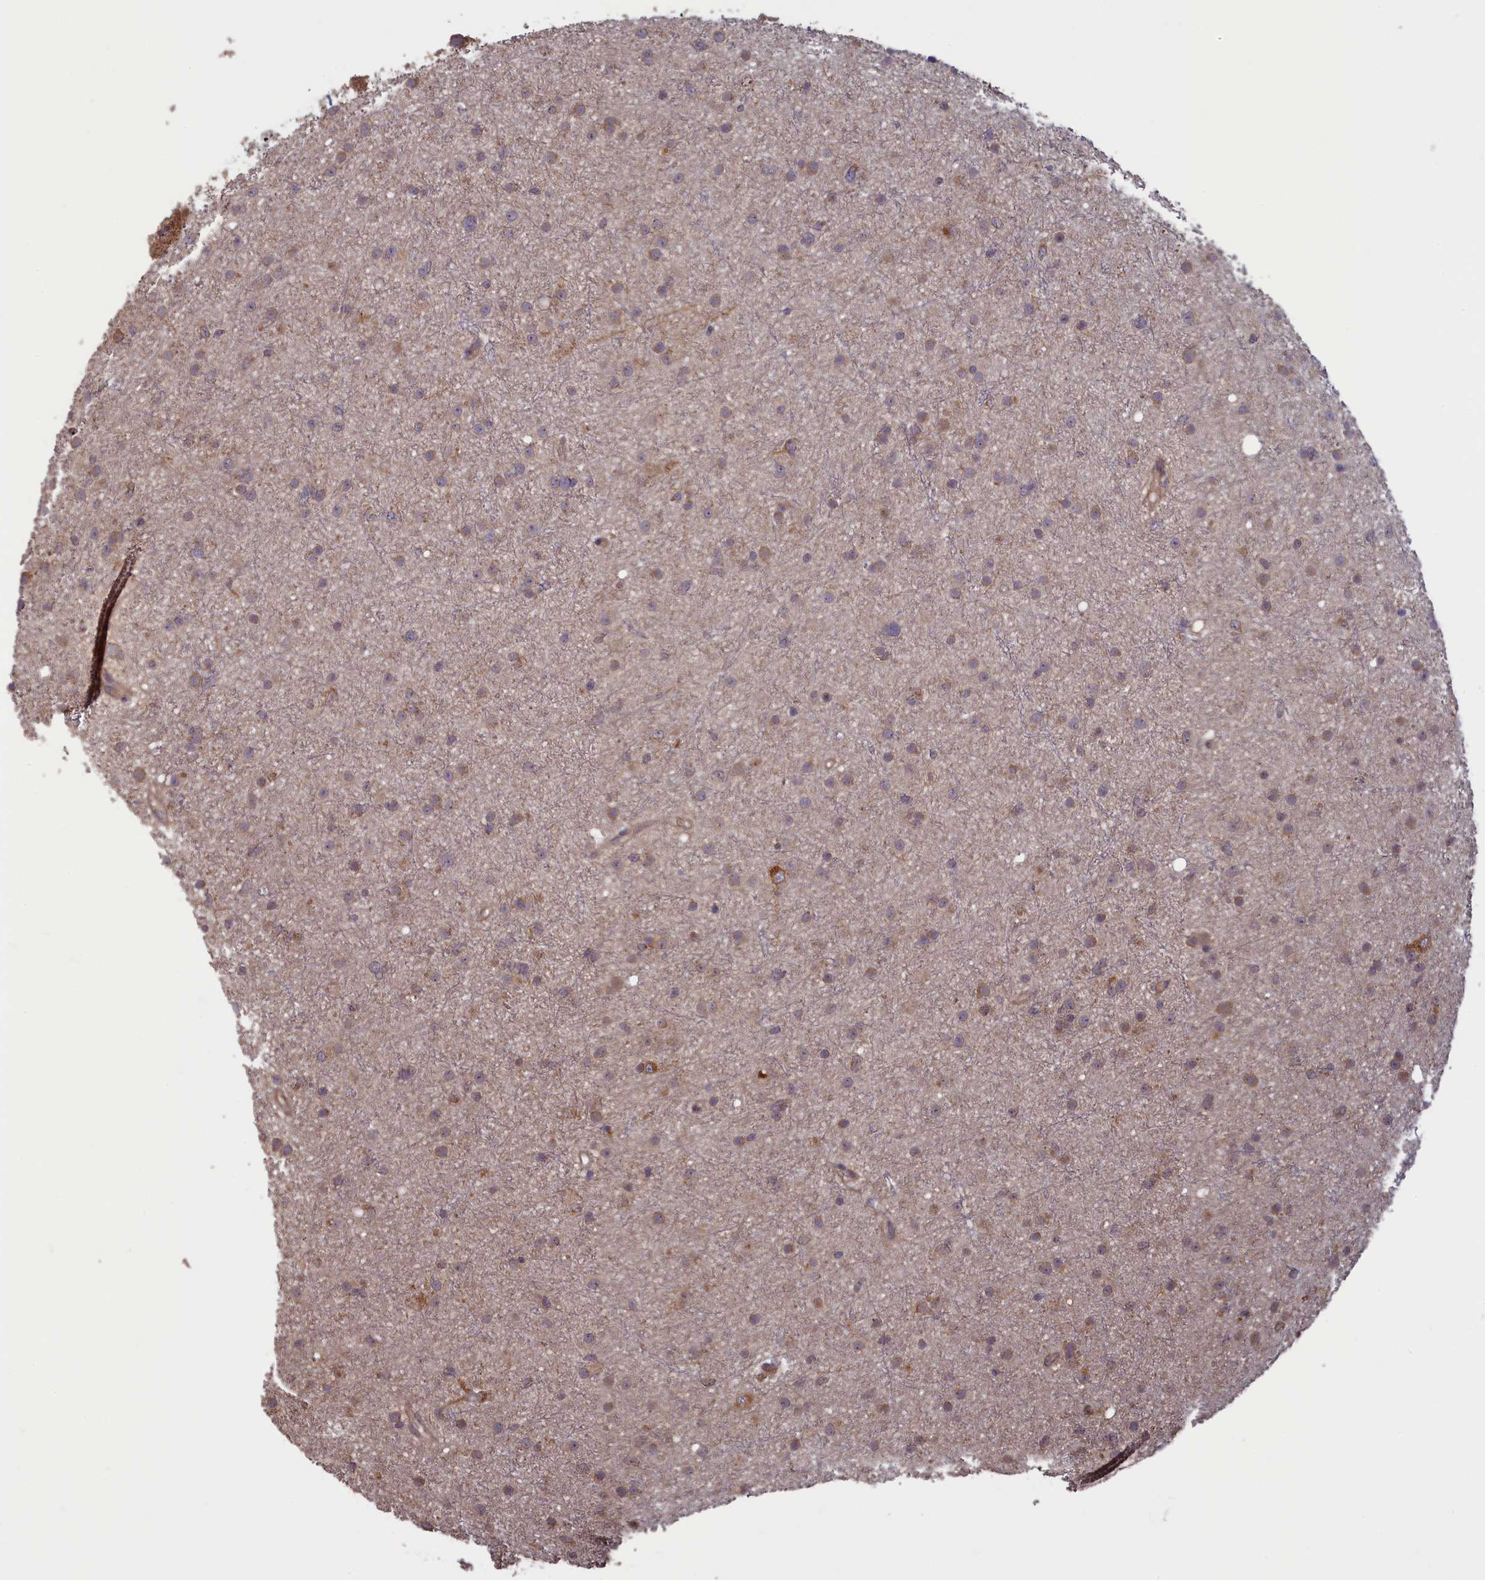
{"staining": {"intensity": "weak", "quantity": "25%-75%", "location": "cytoplasmic/membranous"}, "tissue": "glioma", "cell_type": "Tumor cells", "image_type": "cancer", "snomed": [{"axis": "morphology", "description": "Glioma, malignant, Low grade"}, {"axis": "topography", "description": "Cerebral cortex"}], "caption": "This photomicrograph shows IHC staining of human glioma, with low weak cytoplasmic/membranous staining in about 25%-75% of tumor cells.", "gene": "CIAO2B", "patient": {"sex": "female", "age": 39}}